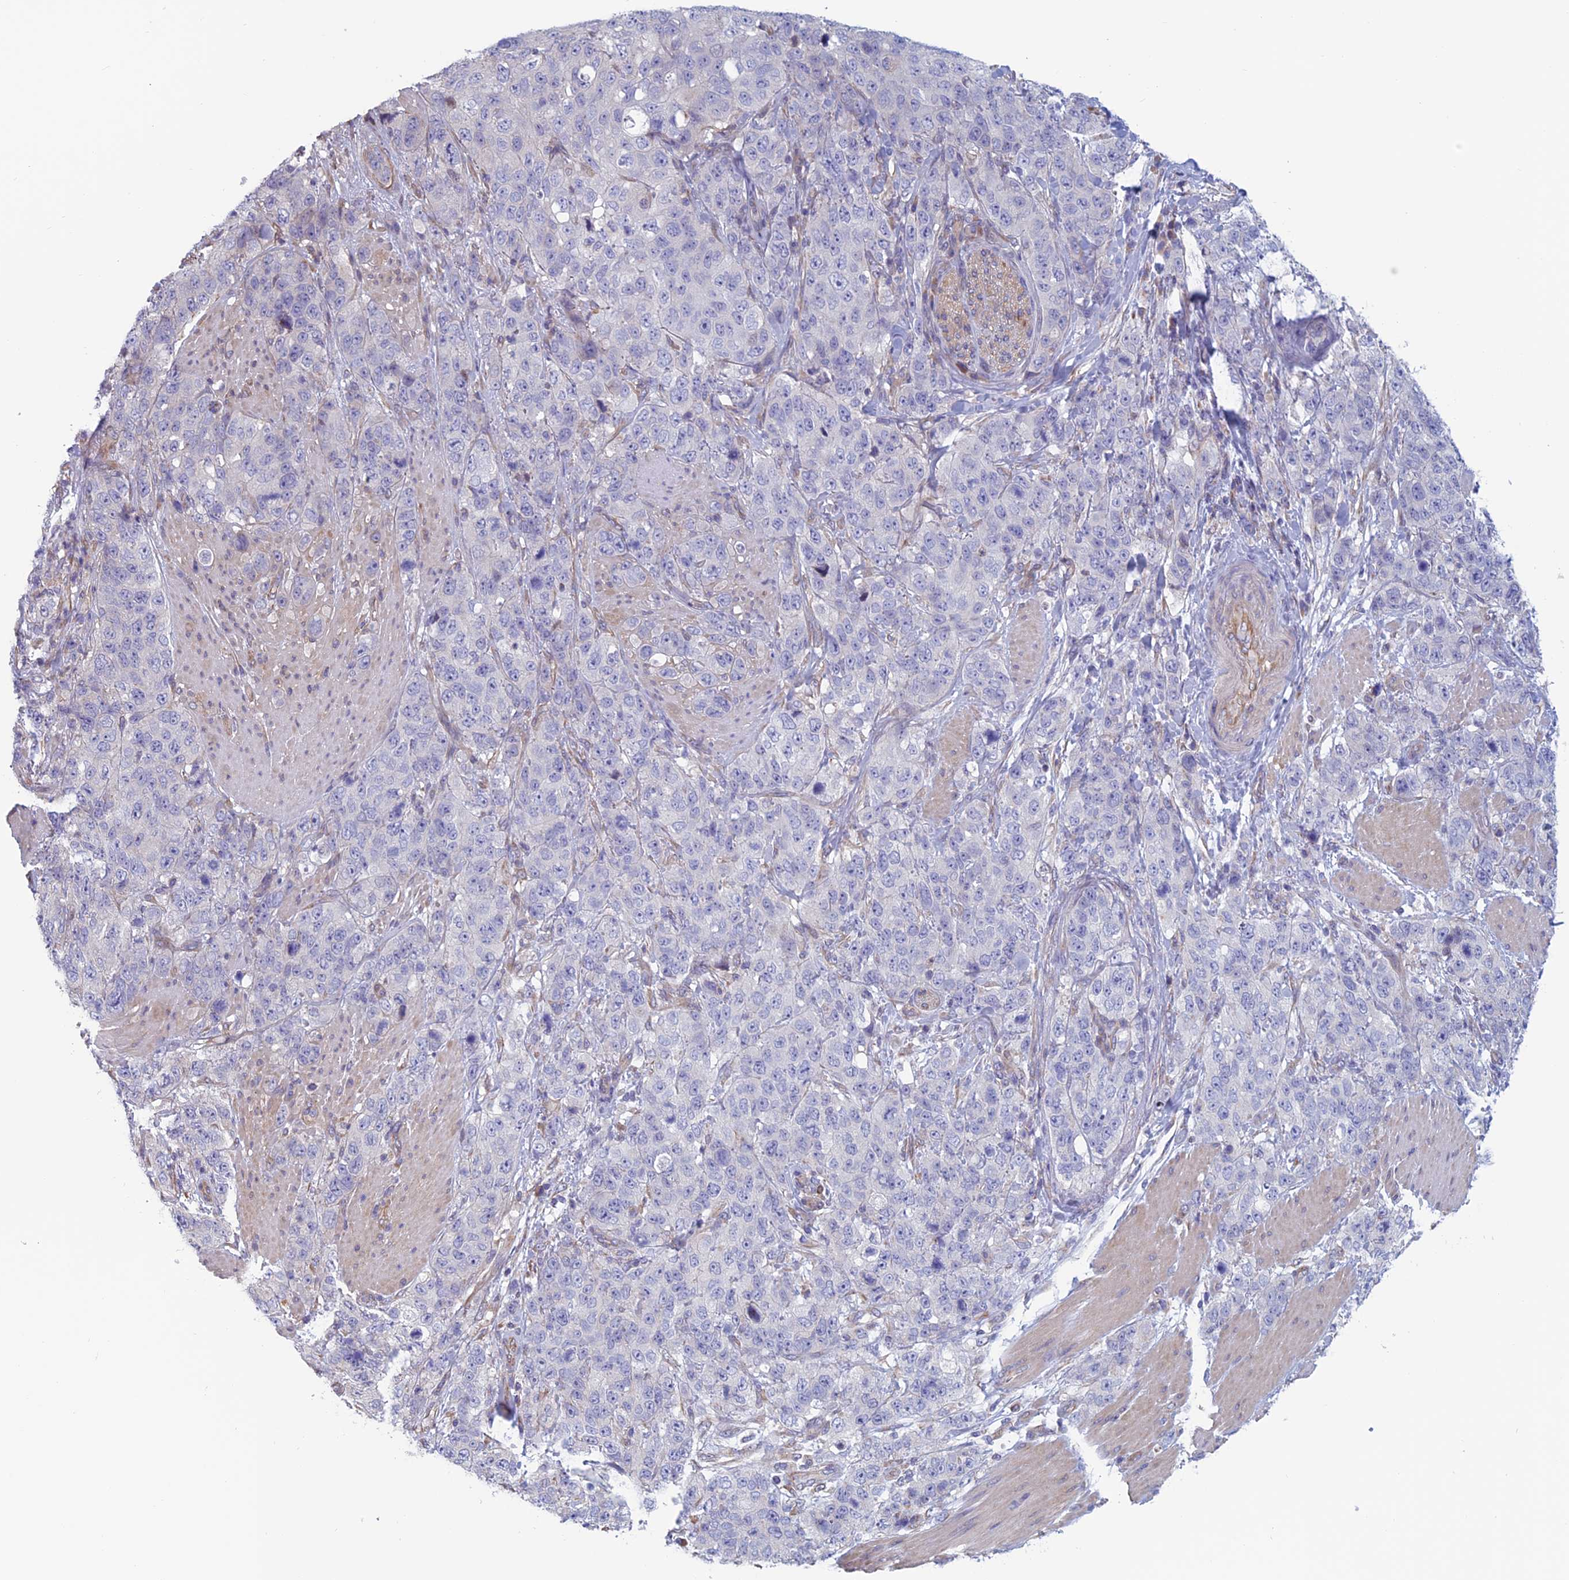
{"staining": {"intensity": "negative", "quantity": "none", "location": "none"}, "tissue": "stomach cancer", "cell_type": "Tumor cells", "image_type": "cancer", "snomed": [{"axis": "morphology", "description": "Adenocarcinoma, NOS"}, {"axis": "topography", "description": "Stomach"}], "caption": "Tumor cells are negative for brown protein staining in adenocarcinoma (stomach). (Immunohistochemistry, brightfield microscopy, high magnification).", "gene": "BCL2L10", "patient": {"sex": "male", "age": 48}}